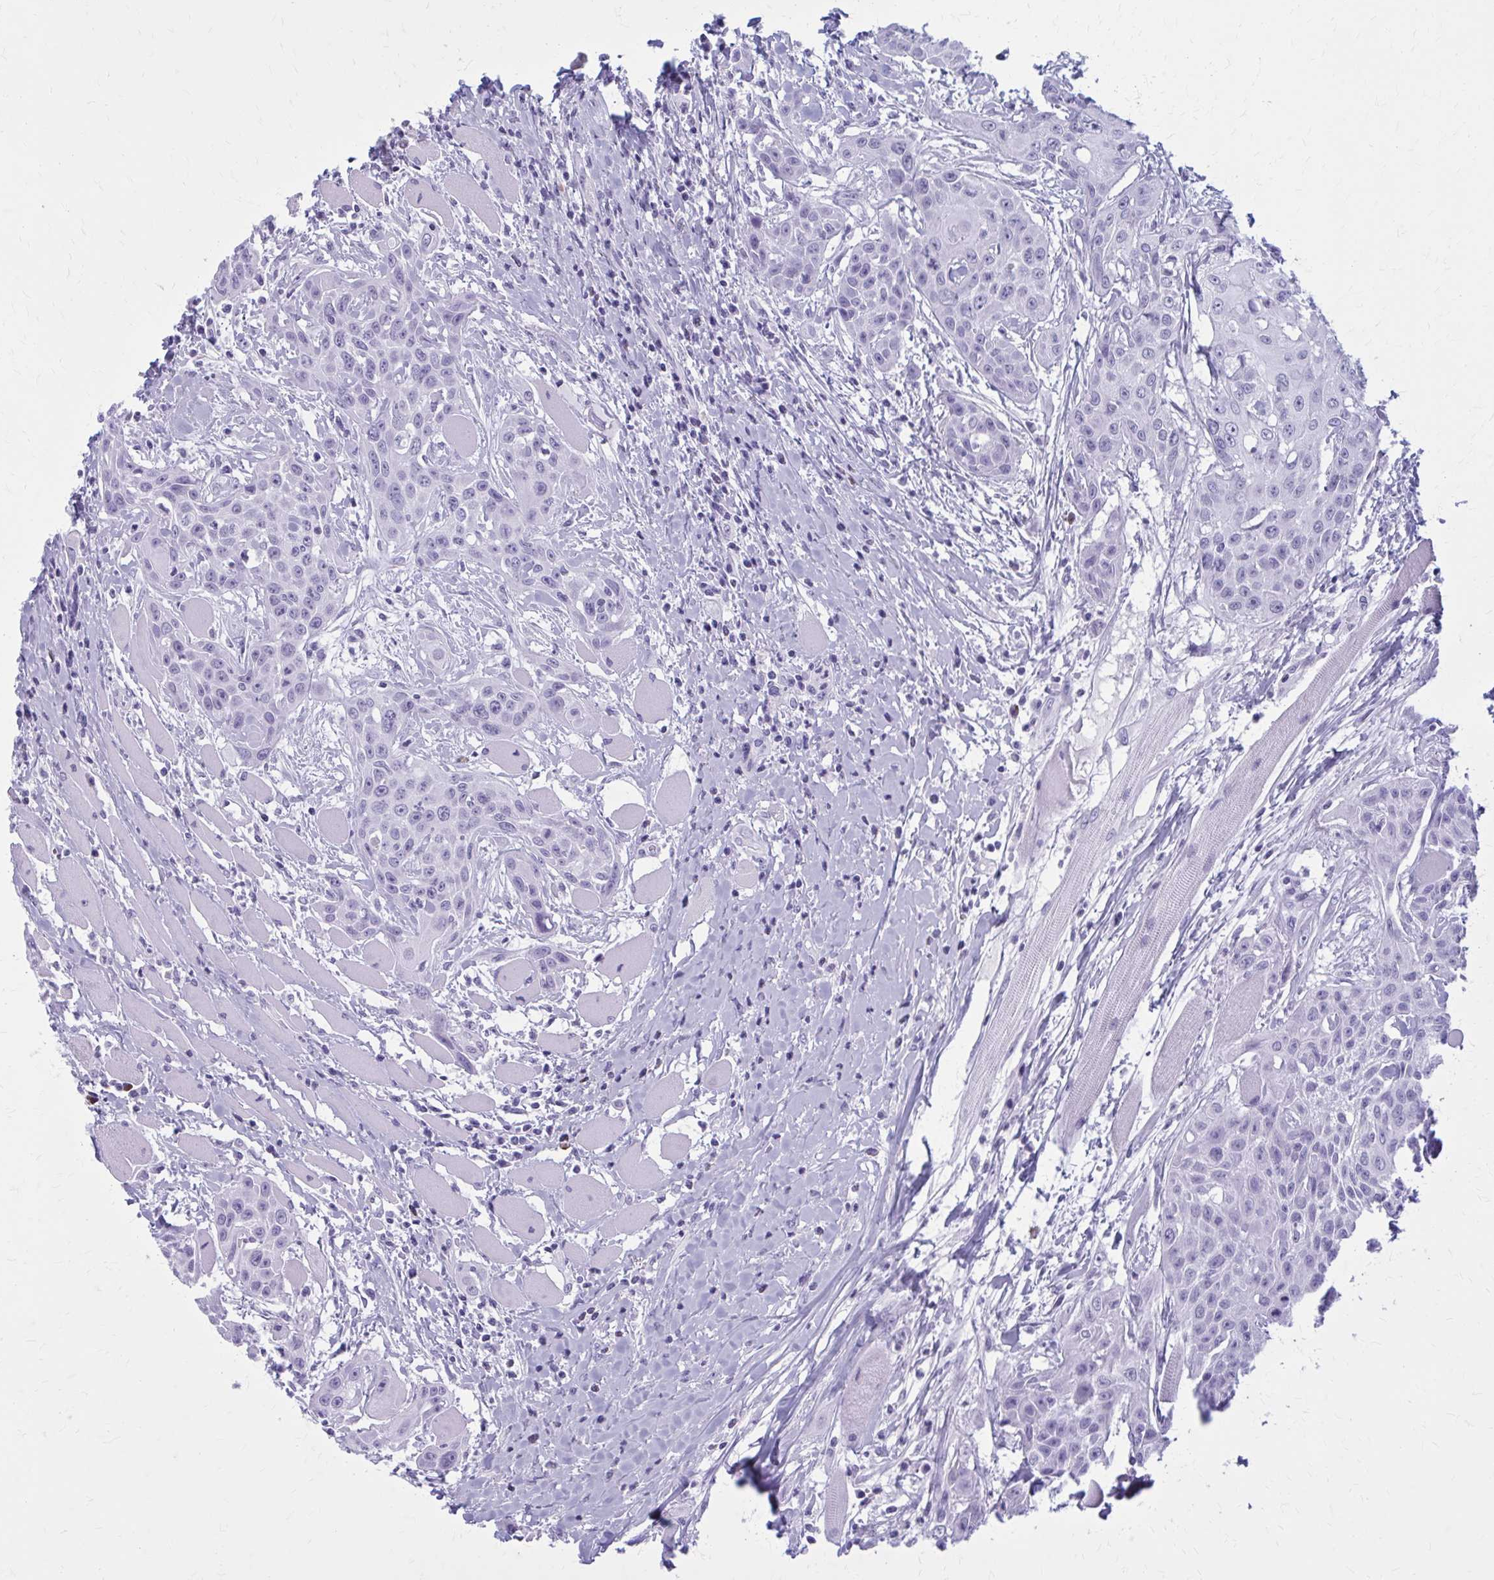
{"staining": {"intensity": "negative", "quantity": "none", "location": "none"}, "tissue": "head and neck cancer", "cell_type": "Tumor cells", "image_type": "cancer", "snomed": [{"axis": "morphology", "description": "Squamous cell carcinoma, NOS"}, {"axis": "topography", "description": "Head-Neck"}], "caption": "The IHC histopathology image has no significant expression in tumor cells of squamous cell carcinoma (head and neck) tissue.", "gene": "ZDHHC7", "patient": {"sex": "female", "age": 73}}